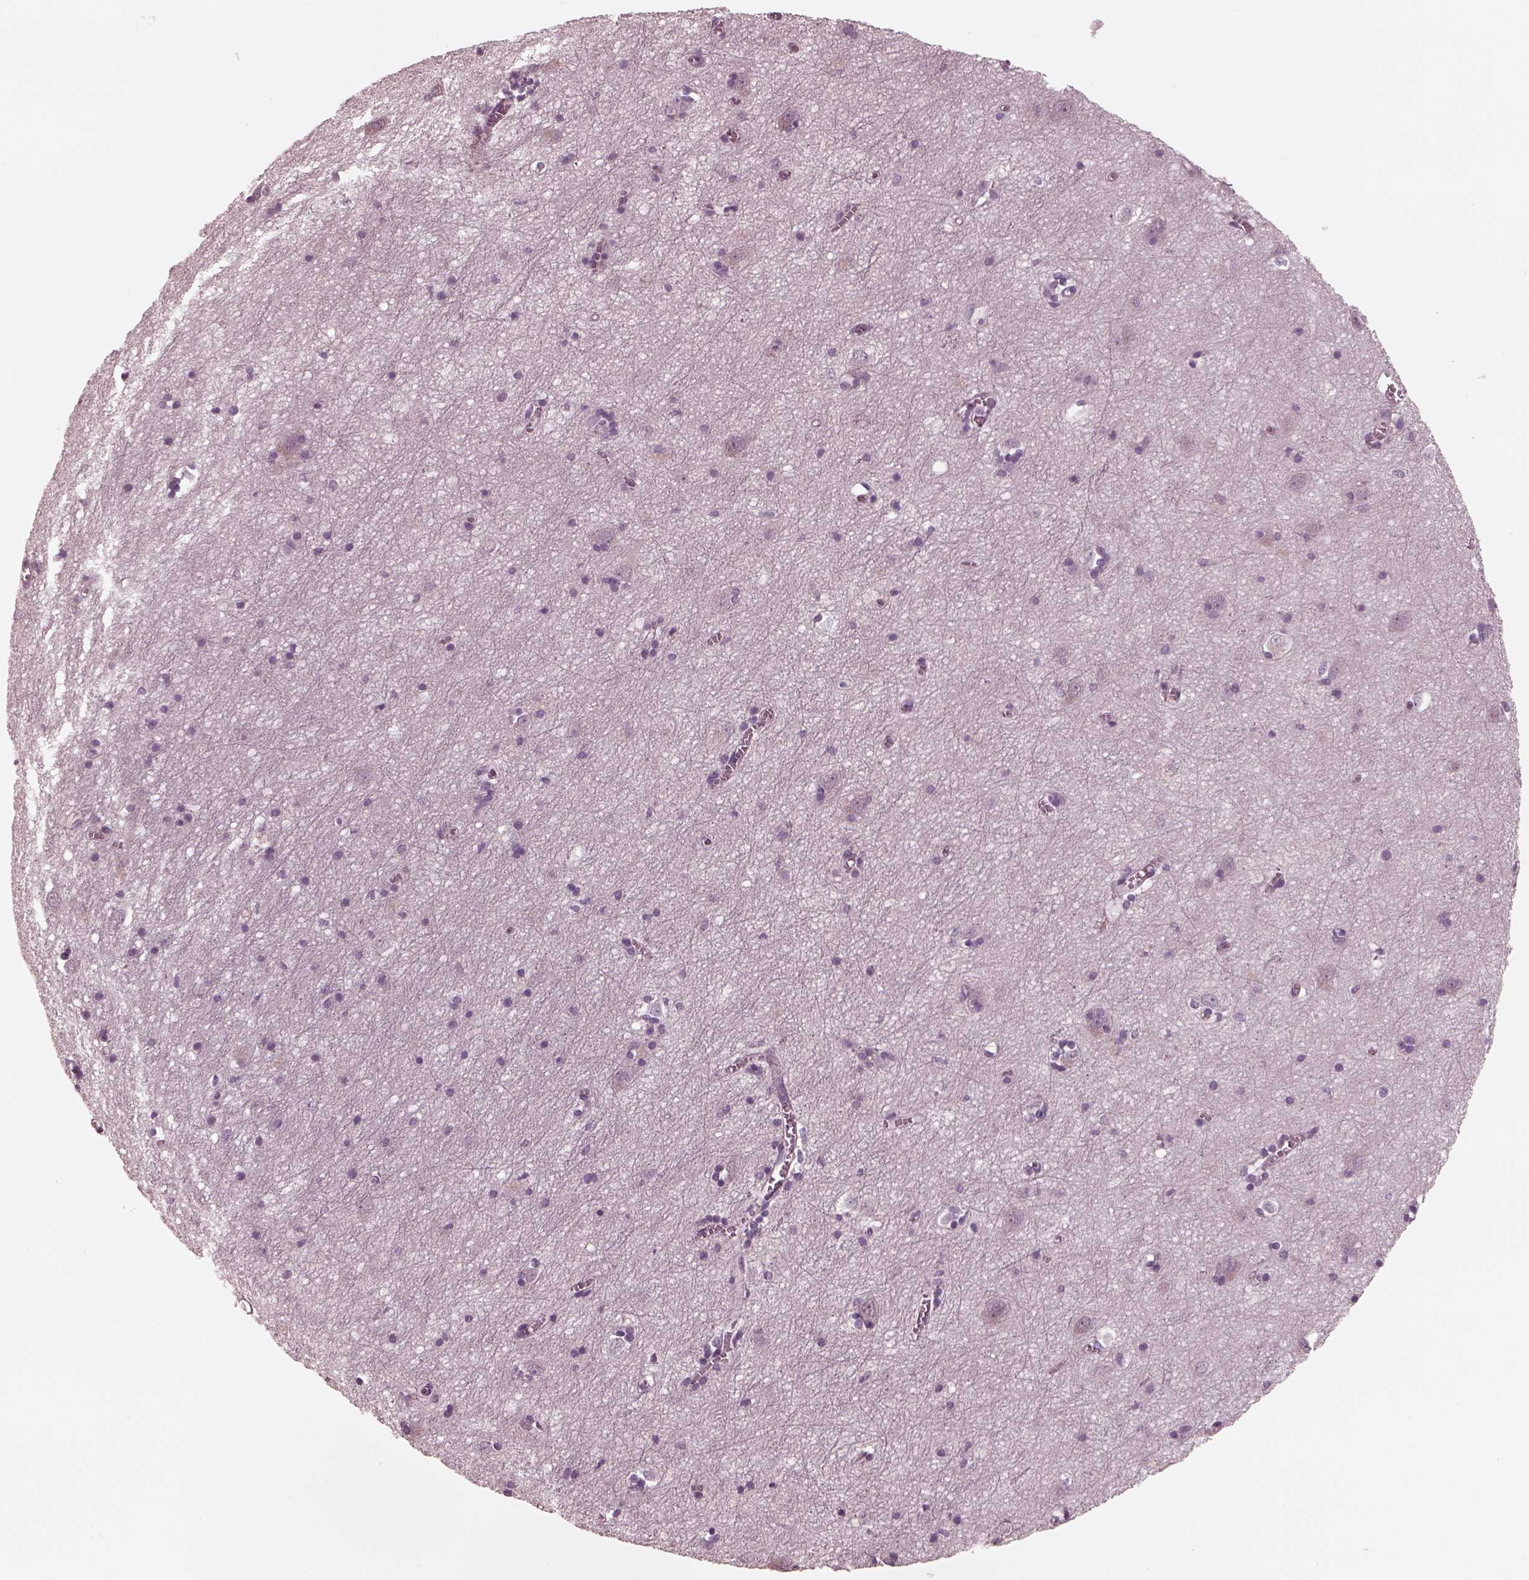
{"staining": {"intensity": "negative", "quantity": "none", "location": "none"}, "tissue": "cerebral cortex", "cell_type": "Endothelial cells", "image_type": "normal", "snomed": [{"axis": "morphology", "description": "Normal tissue, NOS"}, {"axis": "topography", "description": "Cerebral cortex"}], "caption": "A photomicrograph of human cerebral cortex is negative for staining in endothelial cells. (Stains: DAB (3,3'-diaminobenzidine) immunohistochemistry (IHC) with hematoxylin counter stain, Microscopy: brightfield microscopy at high magnification).", "gene": "SAXO1", "patient": {"sex": "male", "age": 70}}